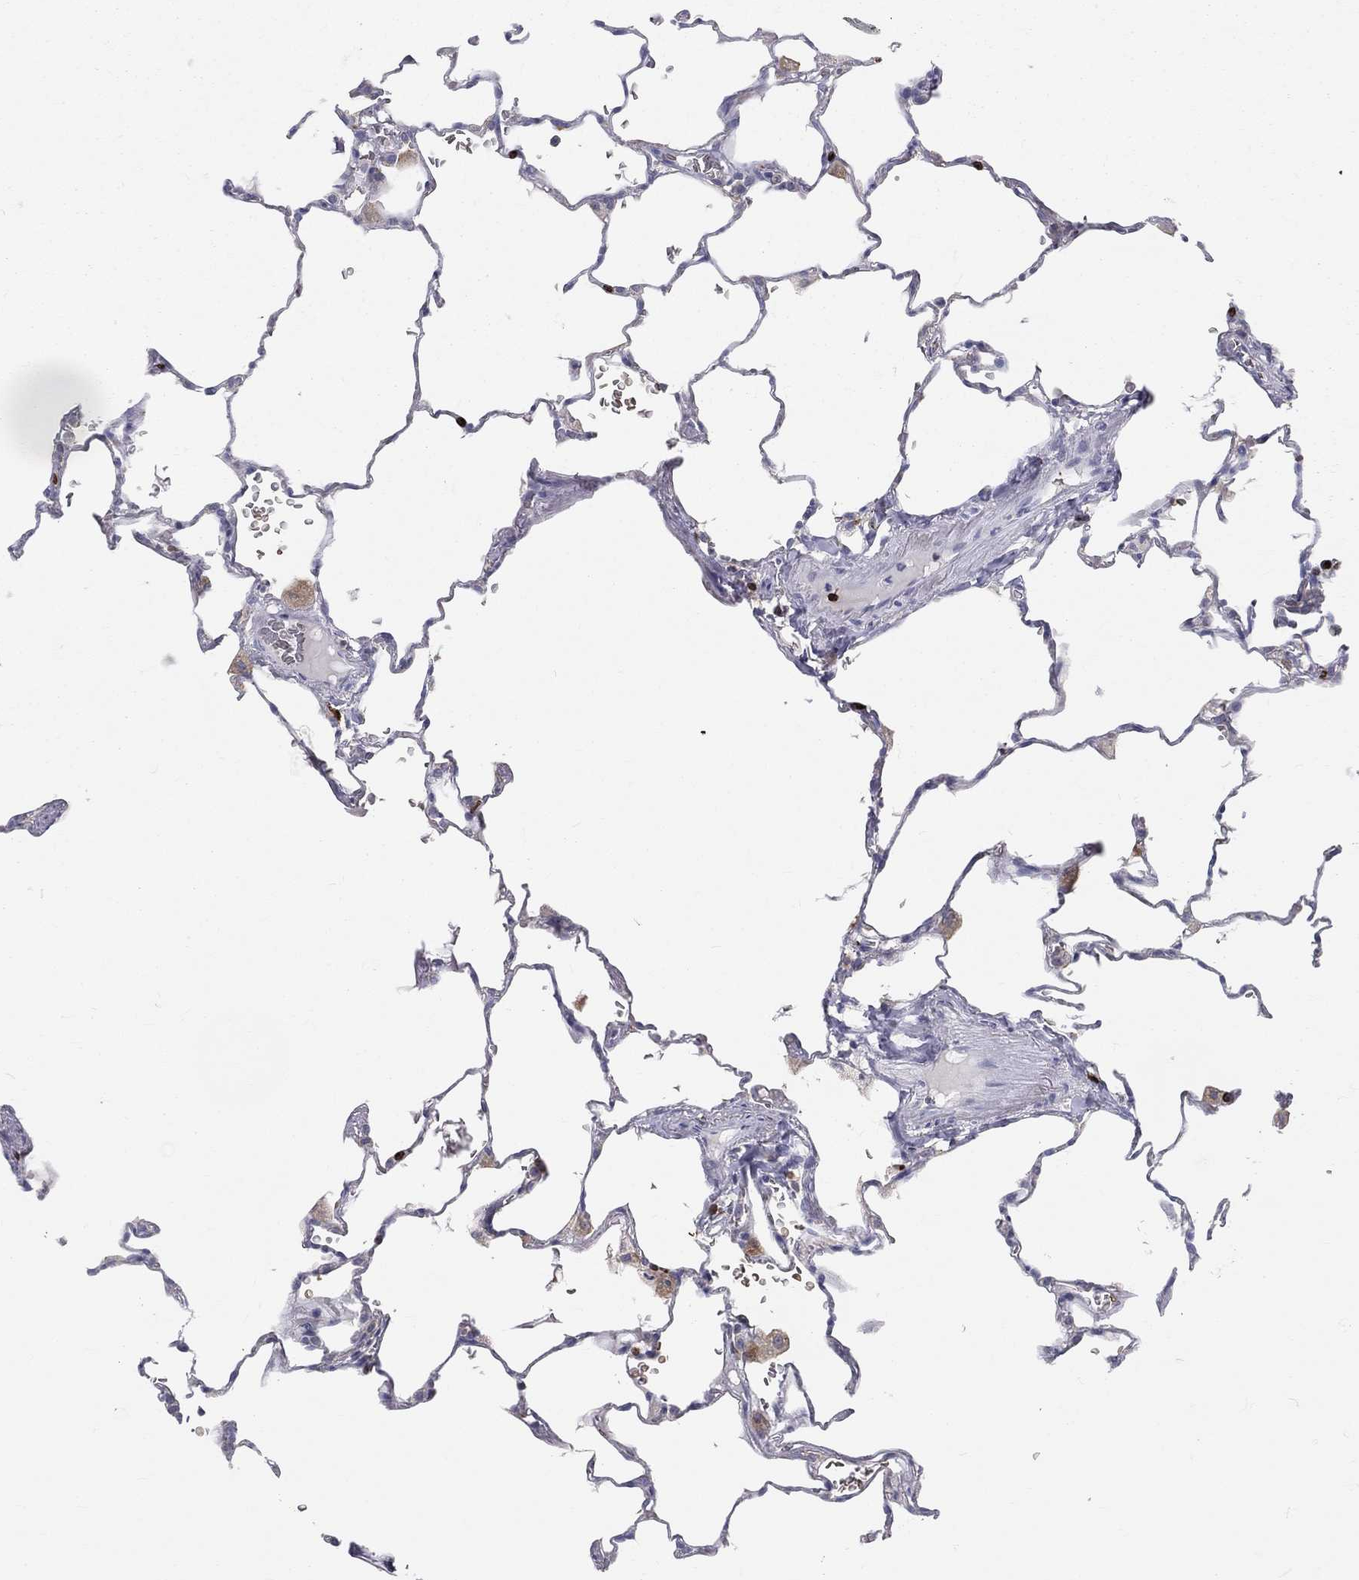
{"staining": {"intensity": "negative", "quantity": "none", "location": "none"}, "tissue": "lung", "cell_type": "Alveolar cells", "image_type": "normal", "snomed": [{"axis": "morphology", "description": "Normal tissue, NOS"}, {"axis": "morphology", "description": "Adenocarcinoma, metastatic, NOS"}, {"axis": "topography", "description": "Lung"}], "caption": "A micrograph of lung stained for a protein displays no brown staining in alveolar cells. (DAB (3,3'-diaminobenzidine) IHC, high magnification).", "gene": "CTSW", "patient": {"sex": "male", "age": 45}}